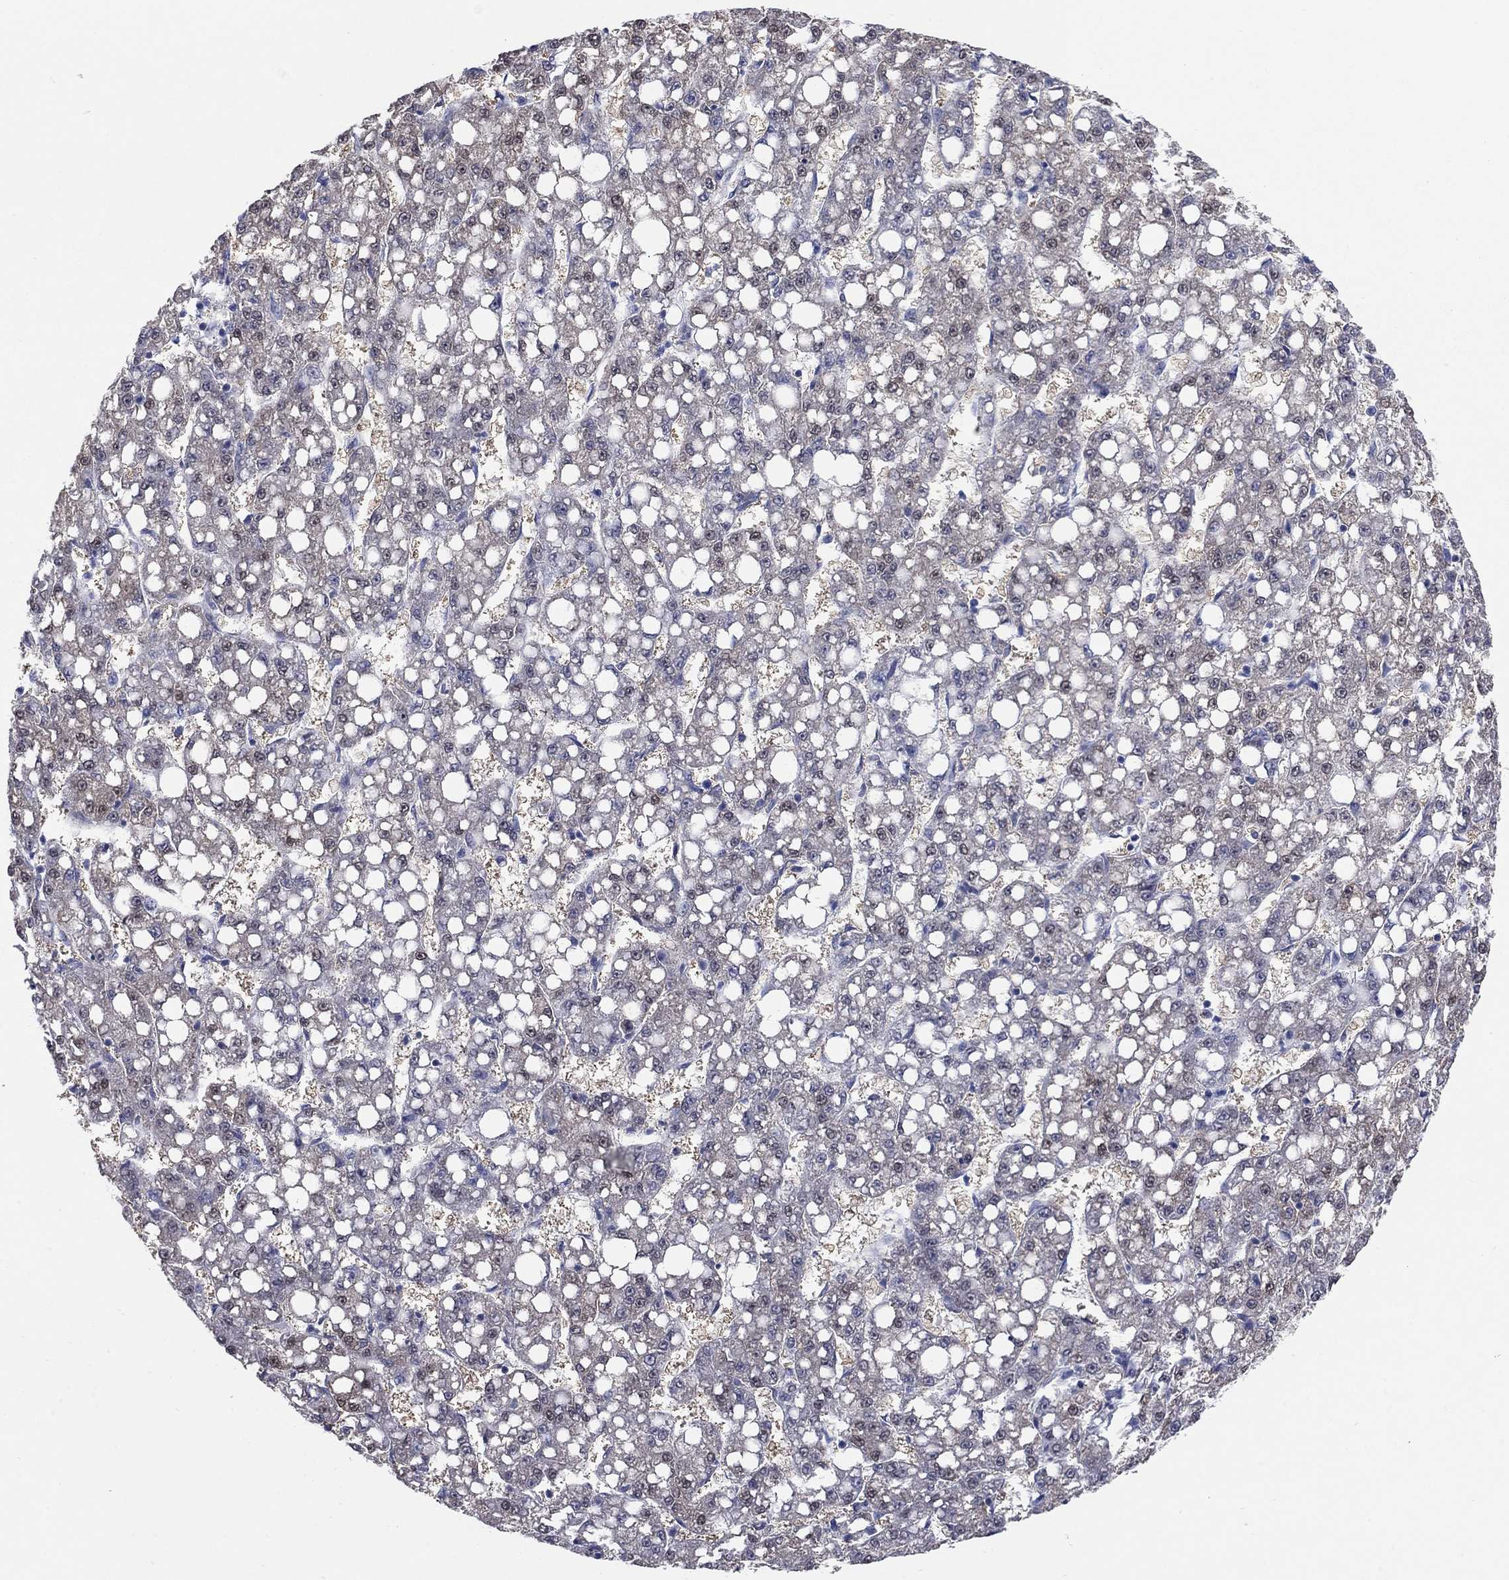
{"staining": {"intensity": "strong", "quantity": "<25%", "location": "nuclear"}, "tissue": "liver cancer", "cell_type": "Tumor cells", "image_type": "cancer", "snomed": [{"axis": "morphology", "description": "Carcinoma, Hepatocellular, NOS"}, {"axis": "topography", "description": "Liver"}], "caption": "A brown stain highlights strong nuclear staining of a protein in liver cancer tumor cells.", "gene": "ATP6V1G2", "patient": {"sex": "female", "age": 65}}